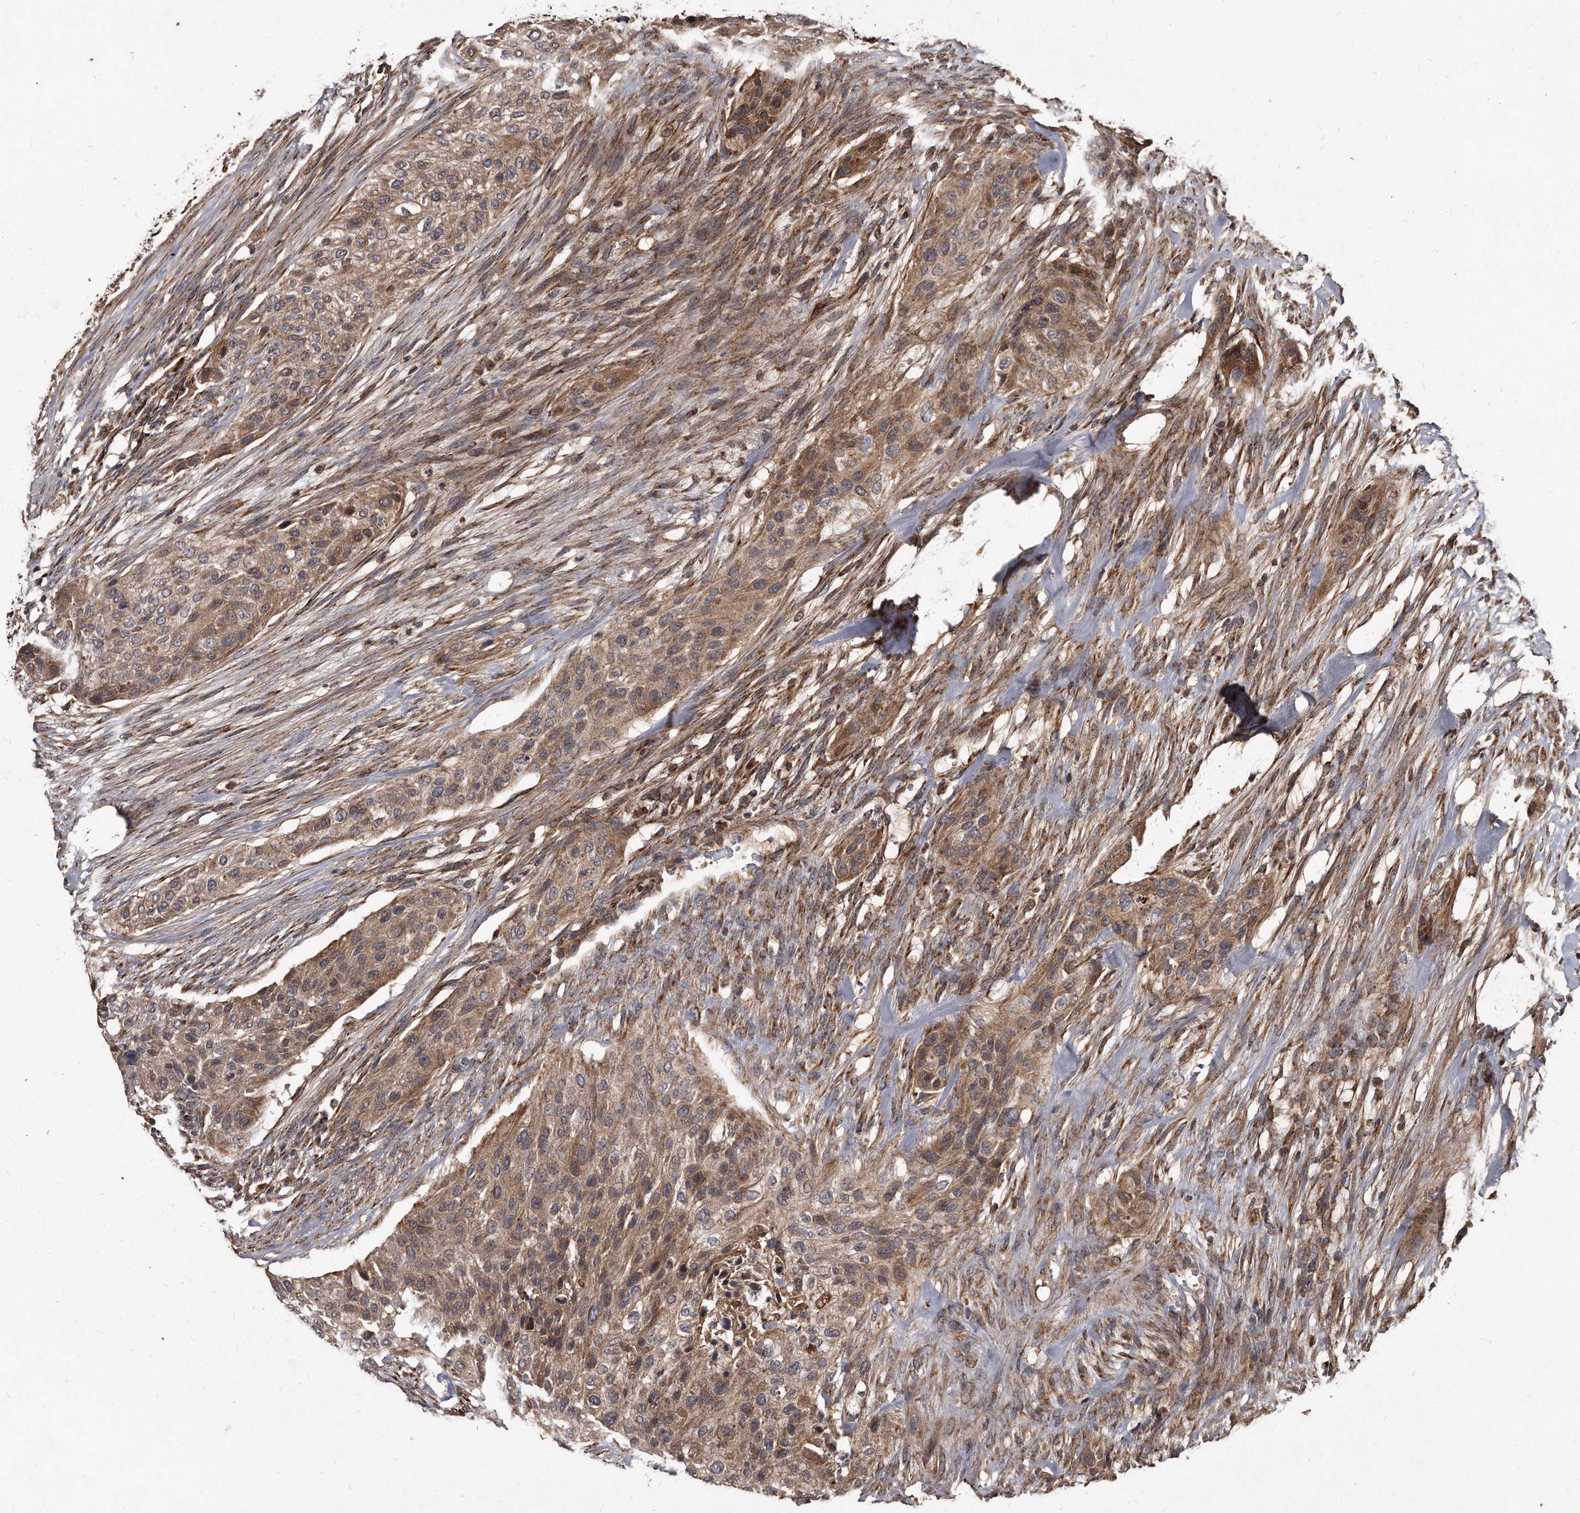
{"staining": {"intensity": "moderate", "quantity": ">75%", "location": "cytoplasmic/membranous"}, "tissue": "urothelial cancer", "cell_type": "Tumor cells", "image_type": "cancer", "snomed": [{"axis": "morphology", "description": "Urothelial carcinoma, High grade"}, {"axis": "topography", "description": "Urinary bladder"}], "caption": "Protein staining reveals moderate cytoplasmic/membranous positivity in about >75% of tumor cells in urothelial cancer. Nuclei are stained in blue.", "gene": "FAM136A", "patient": {"sex": "male", "age": 35}}